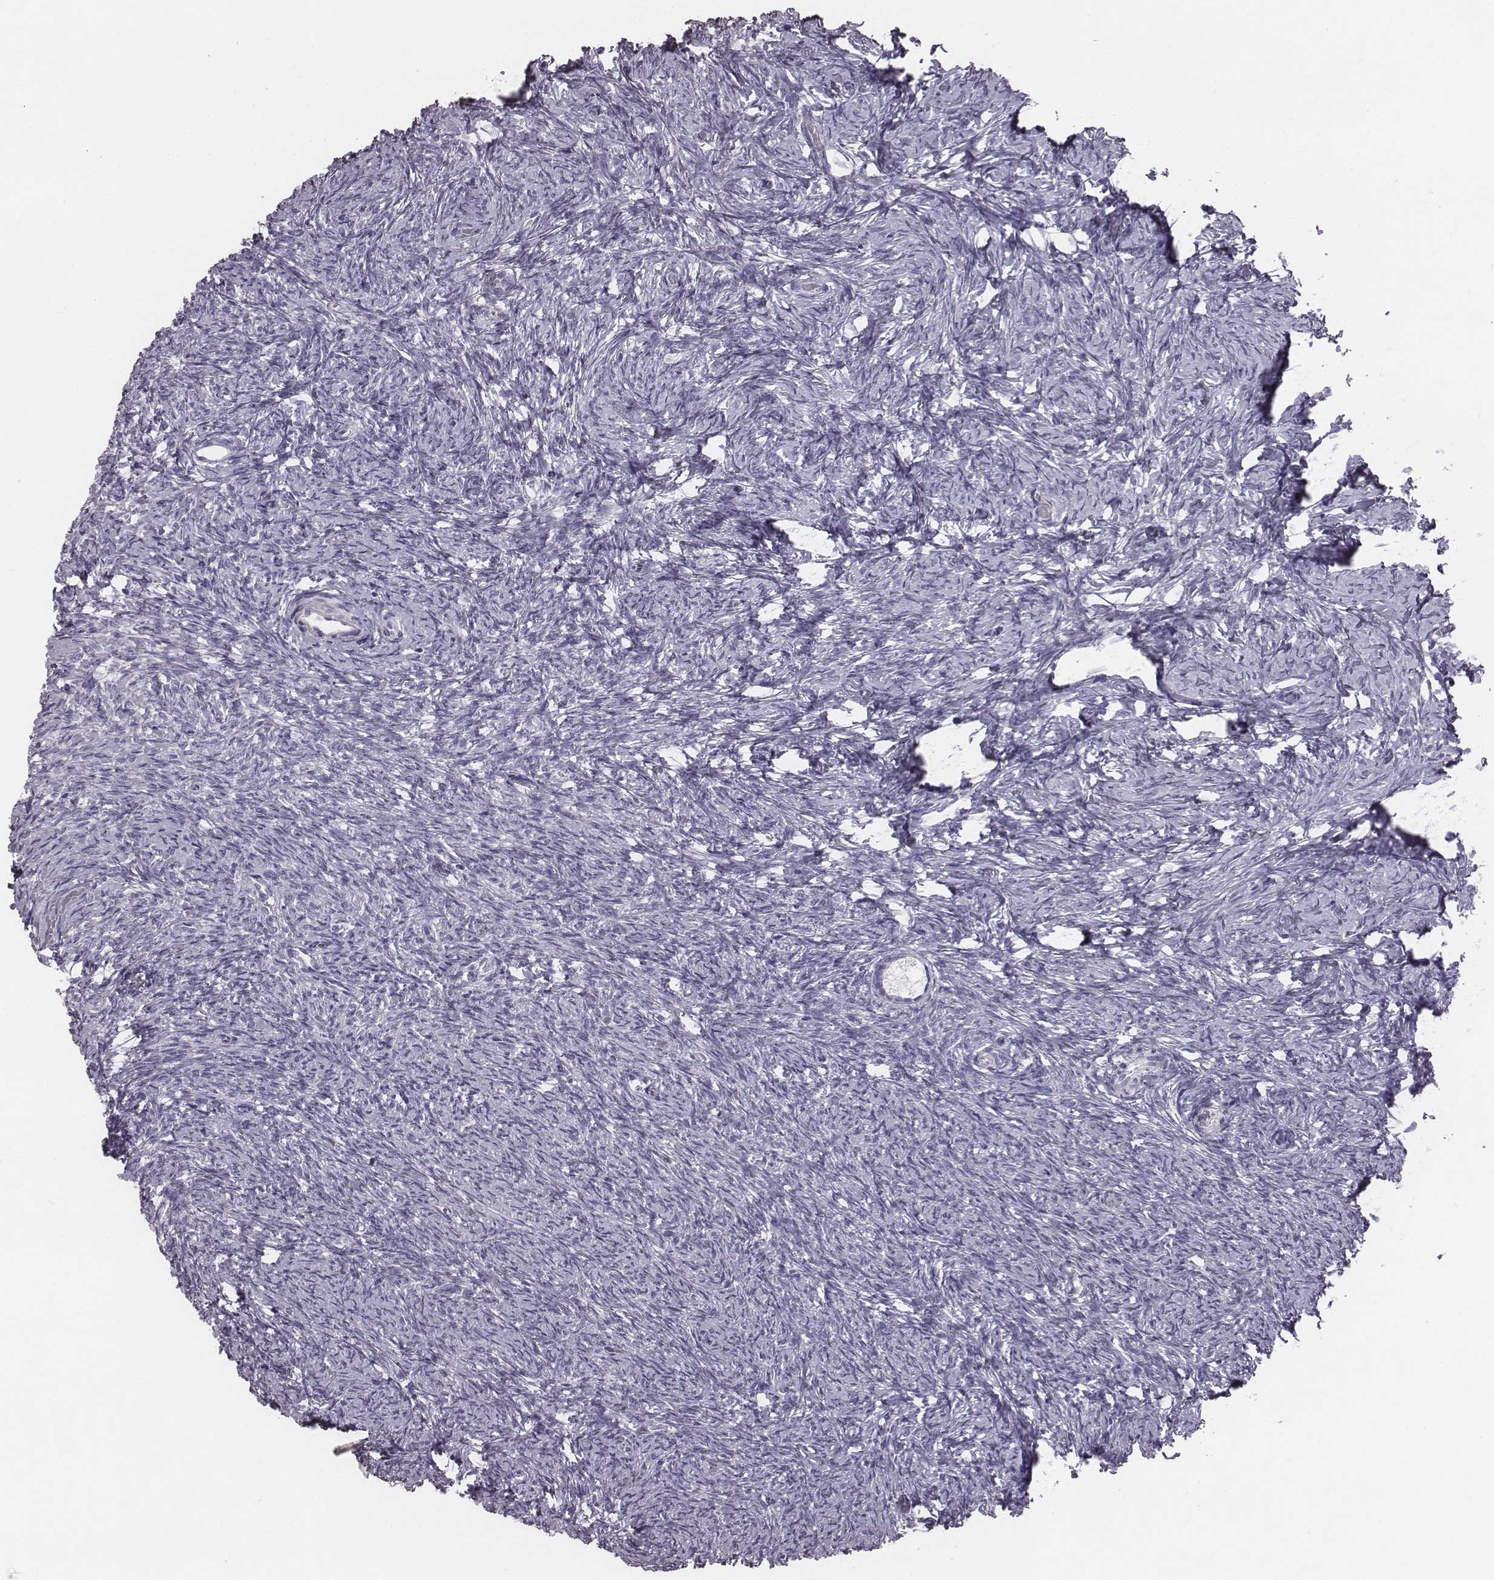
{"staining": {"intensity": "negative", "quantity": "none", "location": "none"}, "tissue": "ovary", "cell_type": "Follicle cells", "image_type": "normal", "snomed": [{"axis": "morphology", "description": "Normal tissue, NOS"}, {"axis": "topography", "description": "Ovary"}], "caption": "A high-resolution photomicrograph shows IHC staining of unremarkable ovary, which displays no significant expression in follicle cells.", "gene": "ENSG00000284762", "patient": {"sex": "female", "age": 39}}